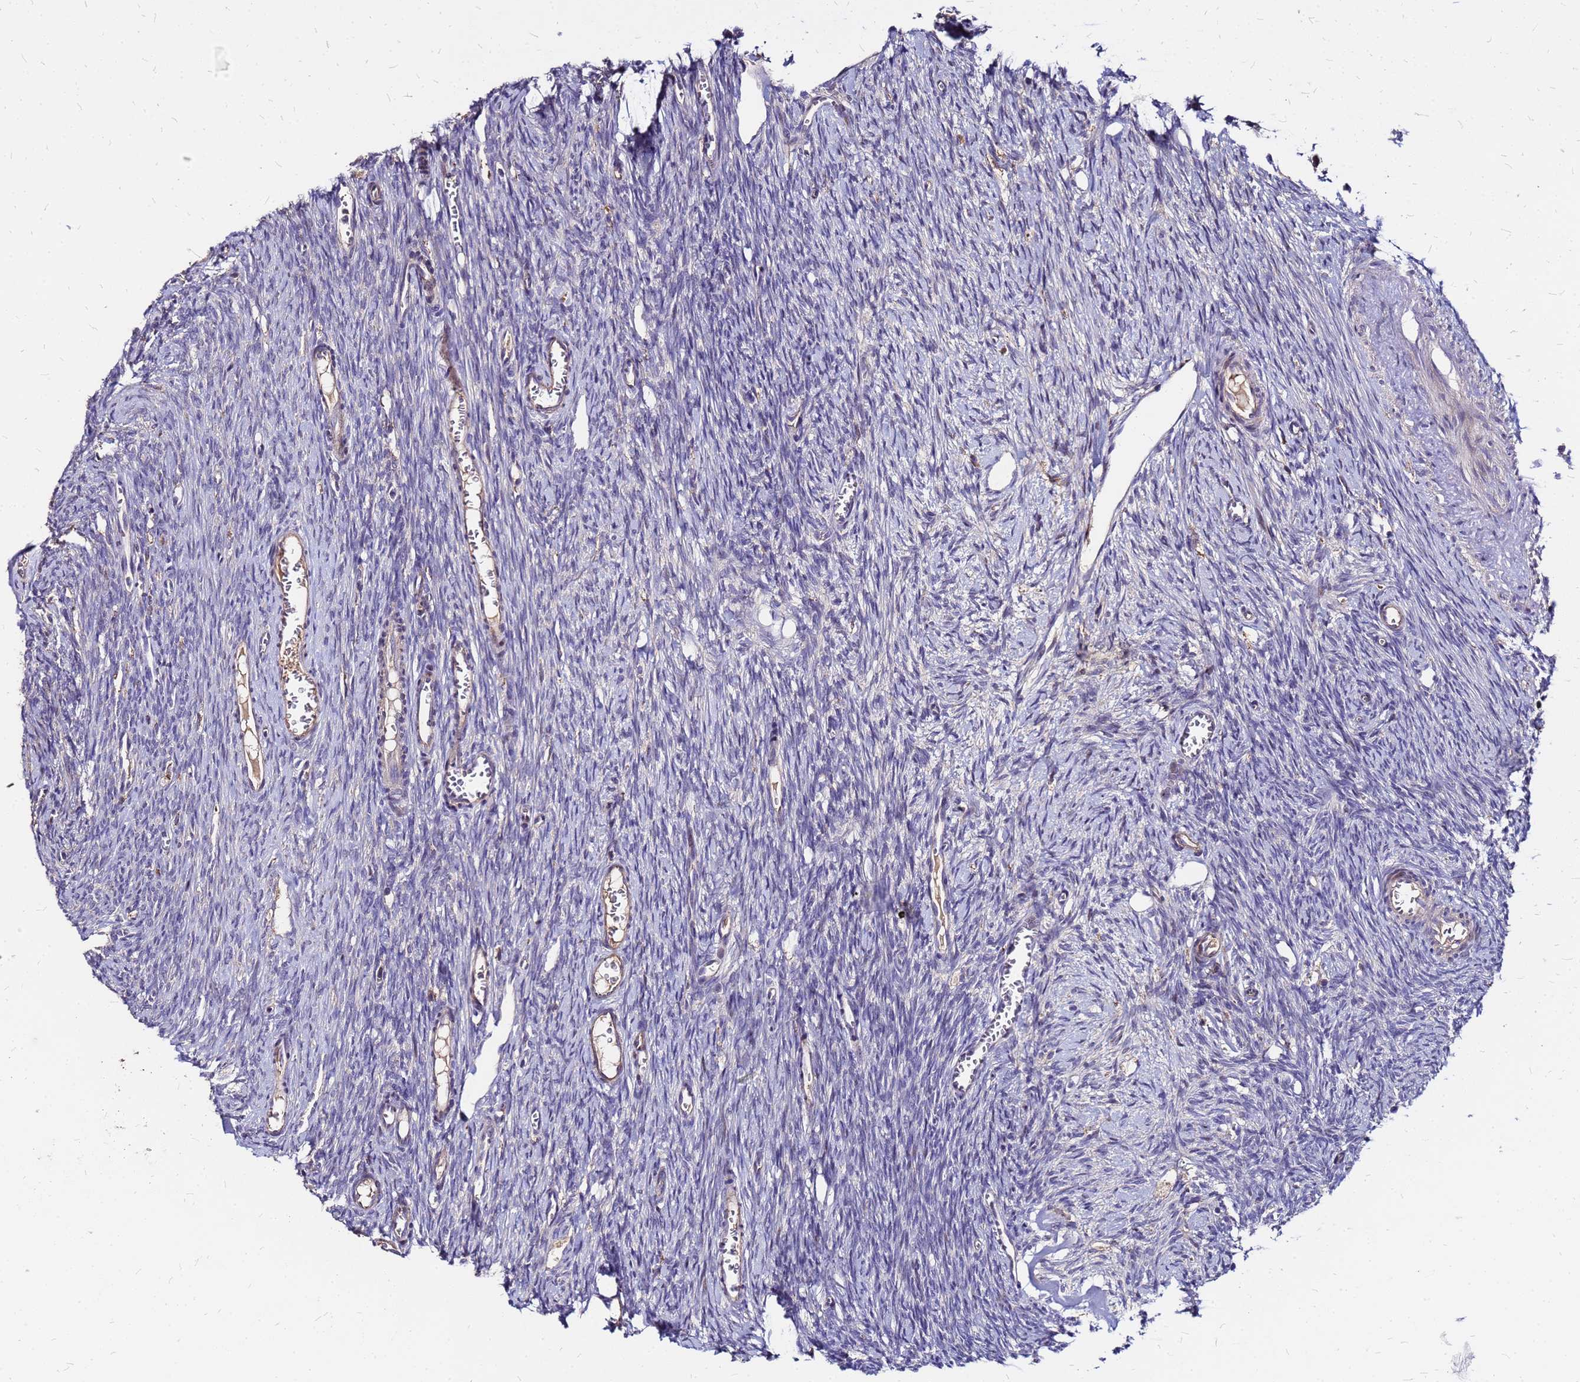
{"staining": {"intensity": "moderate", "quantity": "<25%", "location": "cytoplasmic/membranous"}, "tissue": "ovary", "cell_type": "Ovarian stroma cells", "image_type": "normal", "snomed": [{"axis": "morphology", "description": "Normal tissue, NOS"}, {"axis": "topography", "description": "Ovary"}], "caption": "DAB immunohistochemical staining of normal human ovary displays moderate cytoplasmic/membranous protein expression in approximately <25% of ovarian stroma cells.", "gene": "ARHGEF35", "patient": {"sex": "female", "age": 44}}